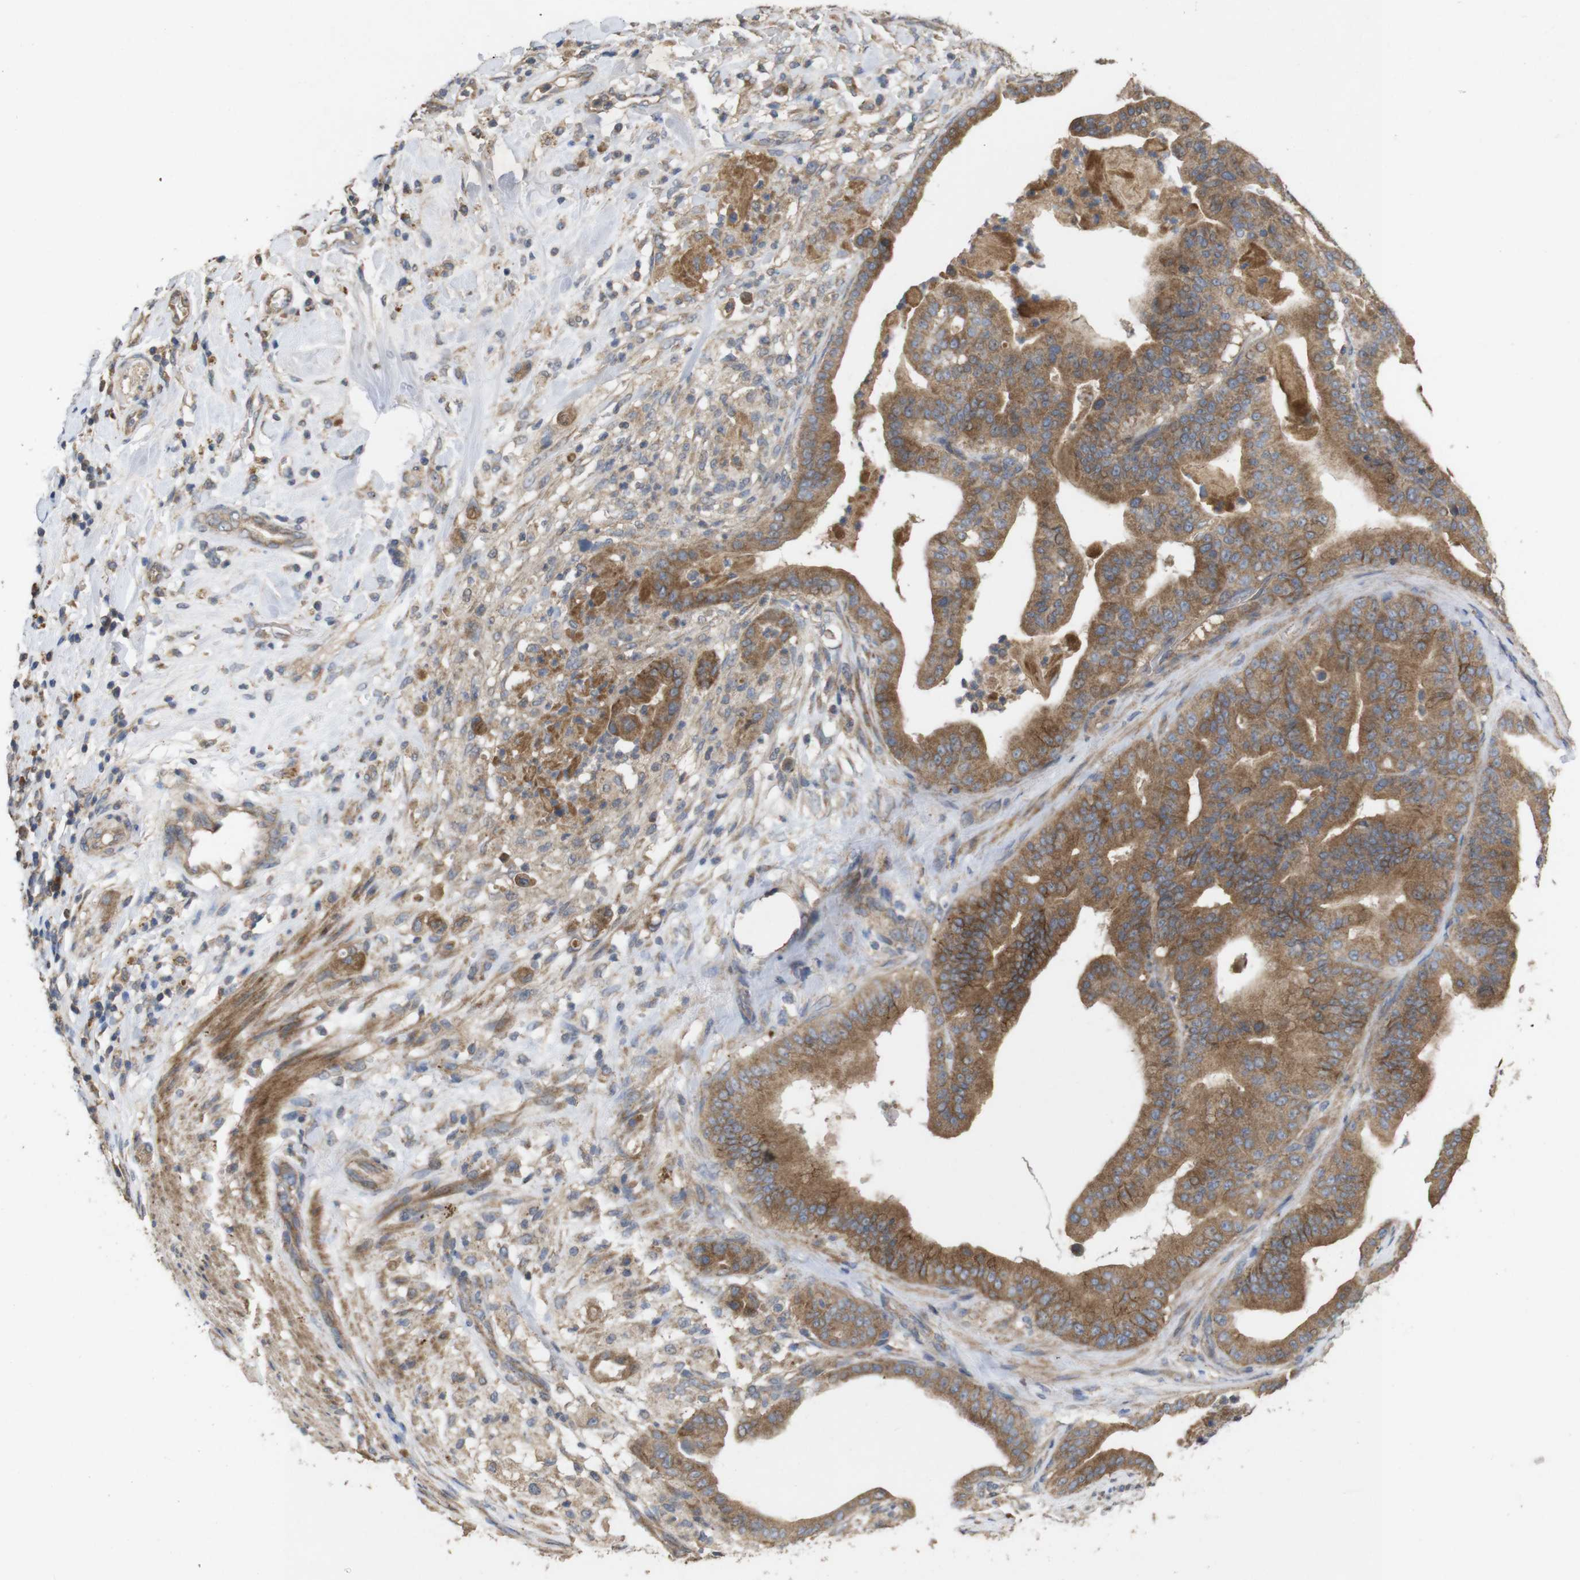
{"staining": {"intensity": "moderate", "quantity": ">75%", "location": "cytoplasmic/membranous"}, "tissue": "pancreatic cancer", "cell_type": "Tumor cells", "image_type": "cancer", "snomed": [{"axis": "morphology", "description": "Adenocarcinoma, NOS"}, {"axis": "topography", "description": "Pancreas"}], "caption": "Brown immunohistochemical staining in human adenocarcinoma (pancreatic) exhibits moderate cytoplasmic/membranous positivity in approximately >75% of tumor cells.", "gene": "KCNS3", "patient": {"sex": "male", "age": 63}}